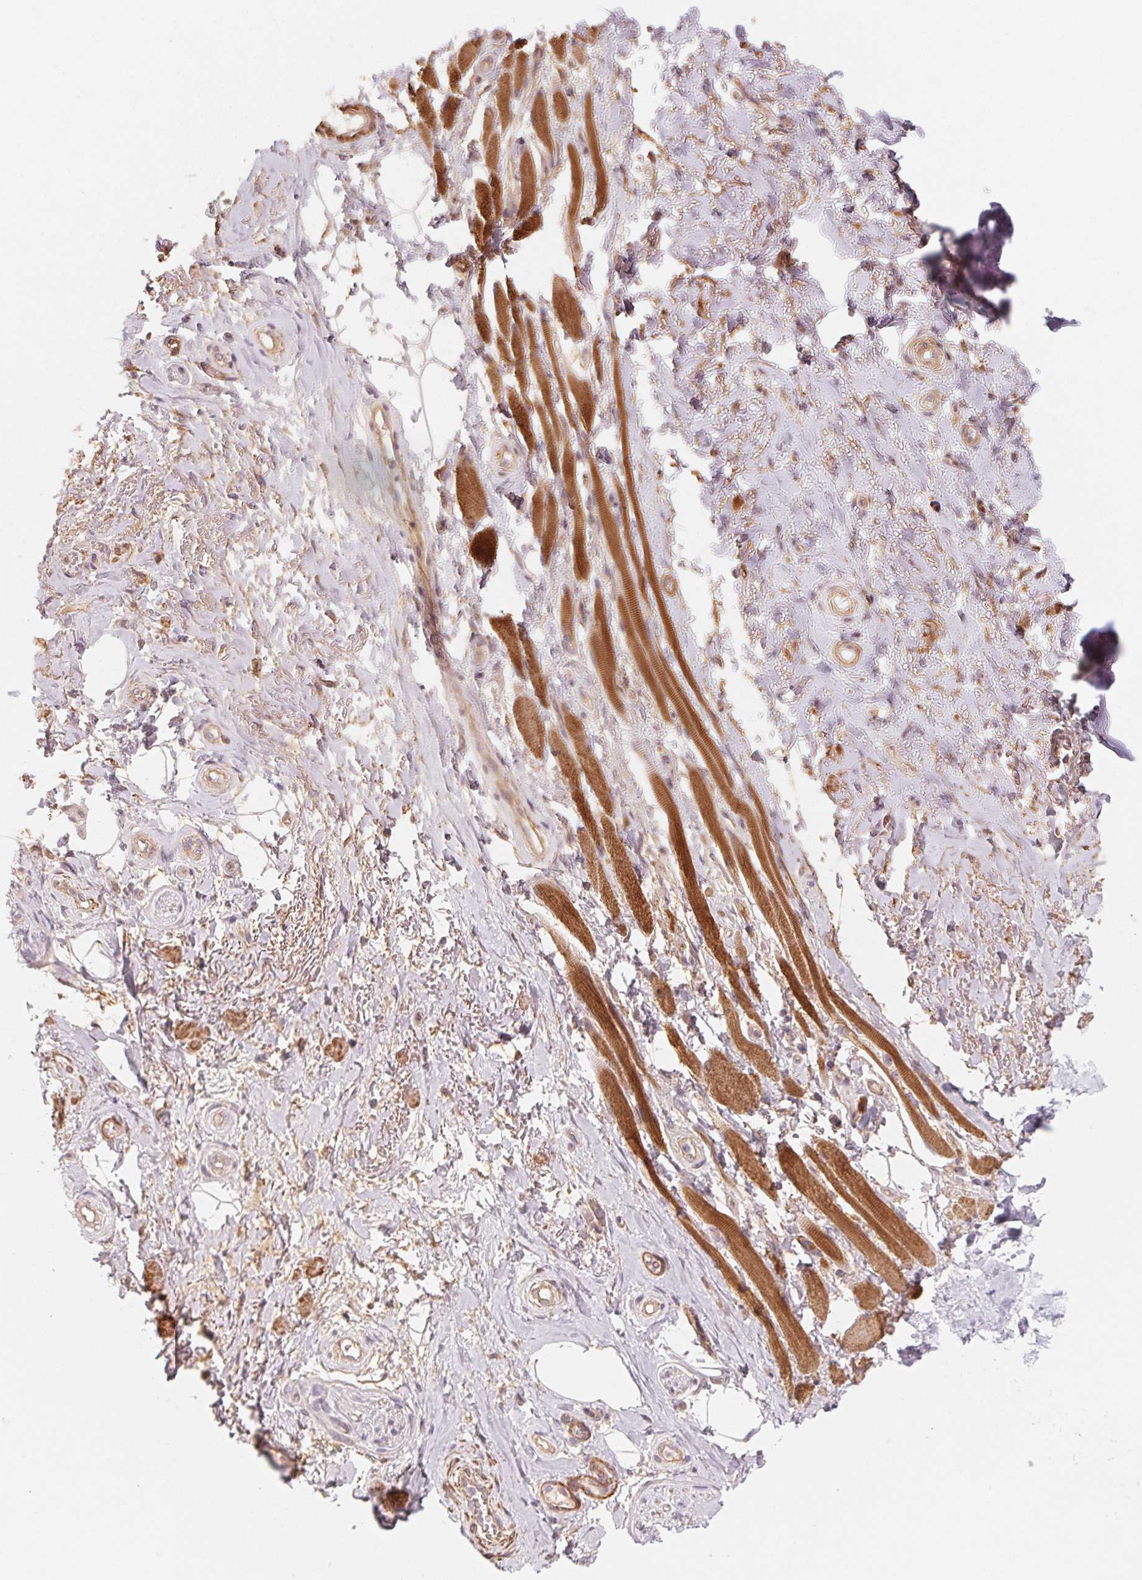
{"staining": {"intensity": "weak", "quantity": "<25%", "location": "cytoplasmic/membranous"}, "tissue": "adipose tissue", "cell_type": "Adipocytes", "image_type": "normal", "snomed": [{"axis": "morphology", "description": "Normal tissue, NOS"}, {"axis": "topography", "description": "Anal"}, {"axis": "topography", "description": "Peripheral nerve tissue"}], "caption": "This is a image of immunohistochemistry (IHC) staining of normal adipose tissue, which shows no positivity in adipocytes. The staining is performed using DAB (3,3'-diaminobenzidine) brown chromogen with nuclei counter-stained in using hematoxylin.", "gene": "CCDC112", "patient": {"sex": "male", "age": 53}}